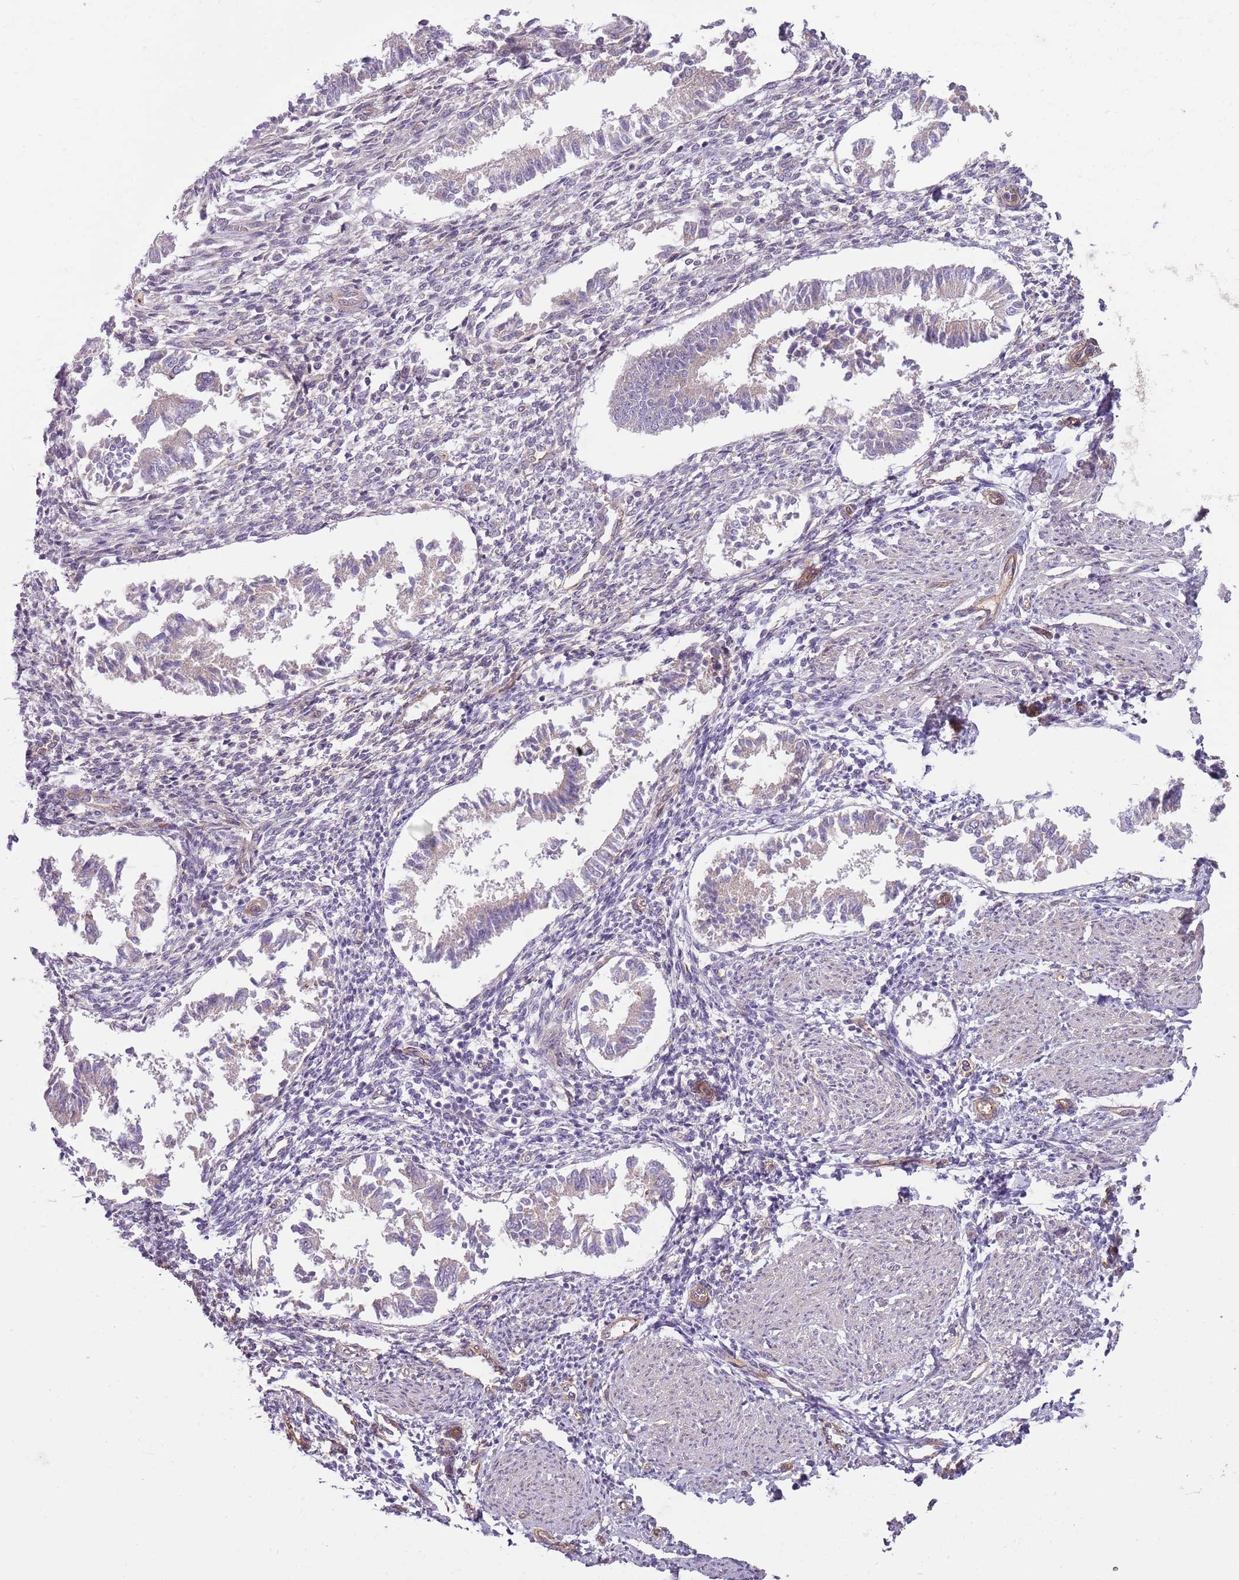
{"staining": {"intensity": "negative", "quantity": "none", "location": "none"}, "tissue": "endometrium", "cell_type": "Cells in endometrial stroma", "image_type": "normal", "snomed": [{"axis": "morphology", "description": "Normal tissue, NOS"}, {"axis": "topography", "description": "Uterus"}, {"axis": "topography", "description": "Endometrium"}], "caption": "Photomicrograph shows no protein positivity in cells in endometrial stroma of normal endometrium. (Stains: DAB (3,3'-diaminobenzidine) immunohistochemistry with hematoxylin counter stain, Microscopy: brightfield microscopy at high magnification).", "gene": "MRO", "patient": {"sex": "female", "age": 48}}